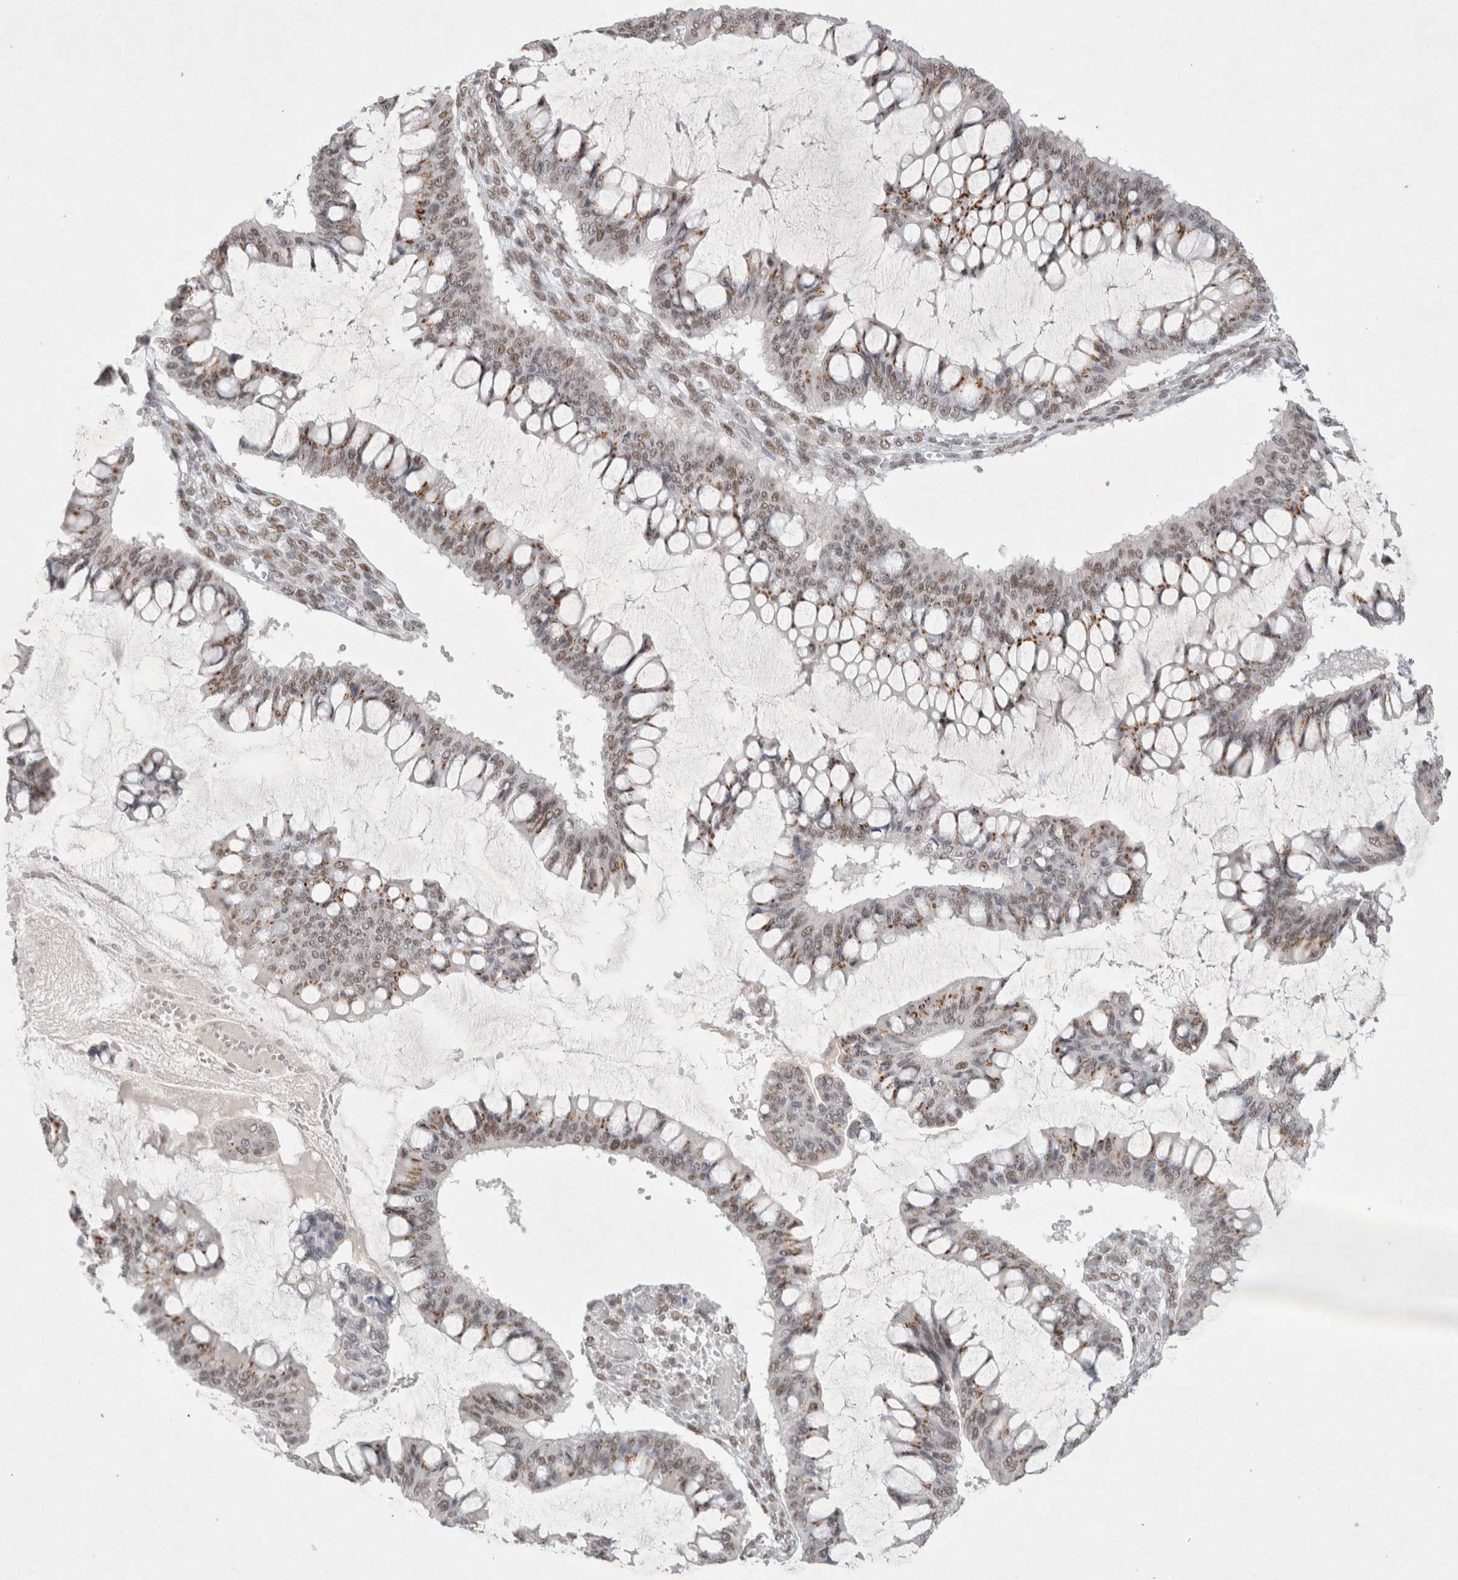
{"staining": {"intensity": "weak", "quantity": ">75%", "location": "nuclear"}, "tissue": "ovarian cancer", "cell_type": "Tumor cells", "image_type": "cancer", "snomed": [{"axis": "morphology", "description": "Cystadenocarcinoma, mucinous, NOS"}, {"axis": "topography", "description": "Ovary"}], "caption": "This is a photomicrograph of immunohistochemistry (IHC) staining of ovarian cancer, which shows weak staining in the nuclear of tumor cells.", "gene": "RECQL4", "patient": {"sex": "female", "age": 73}}